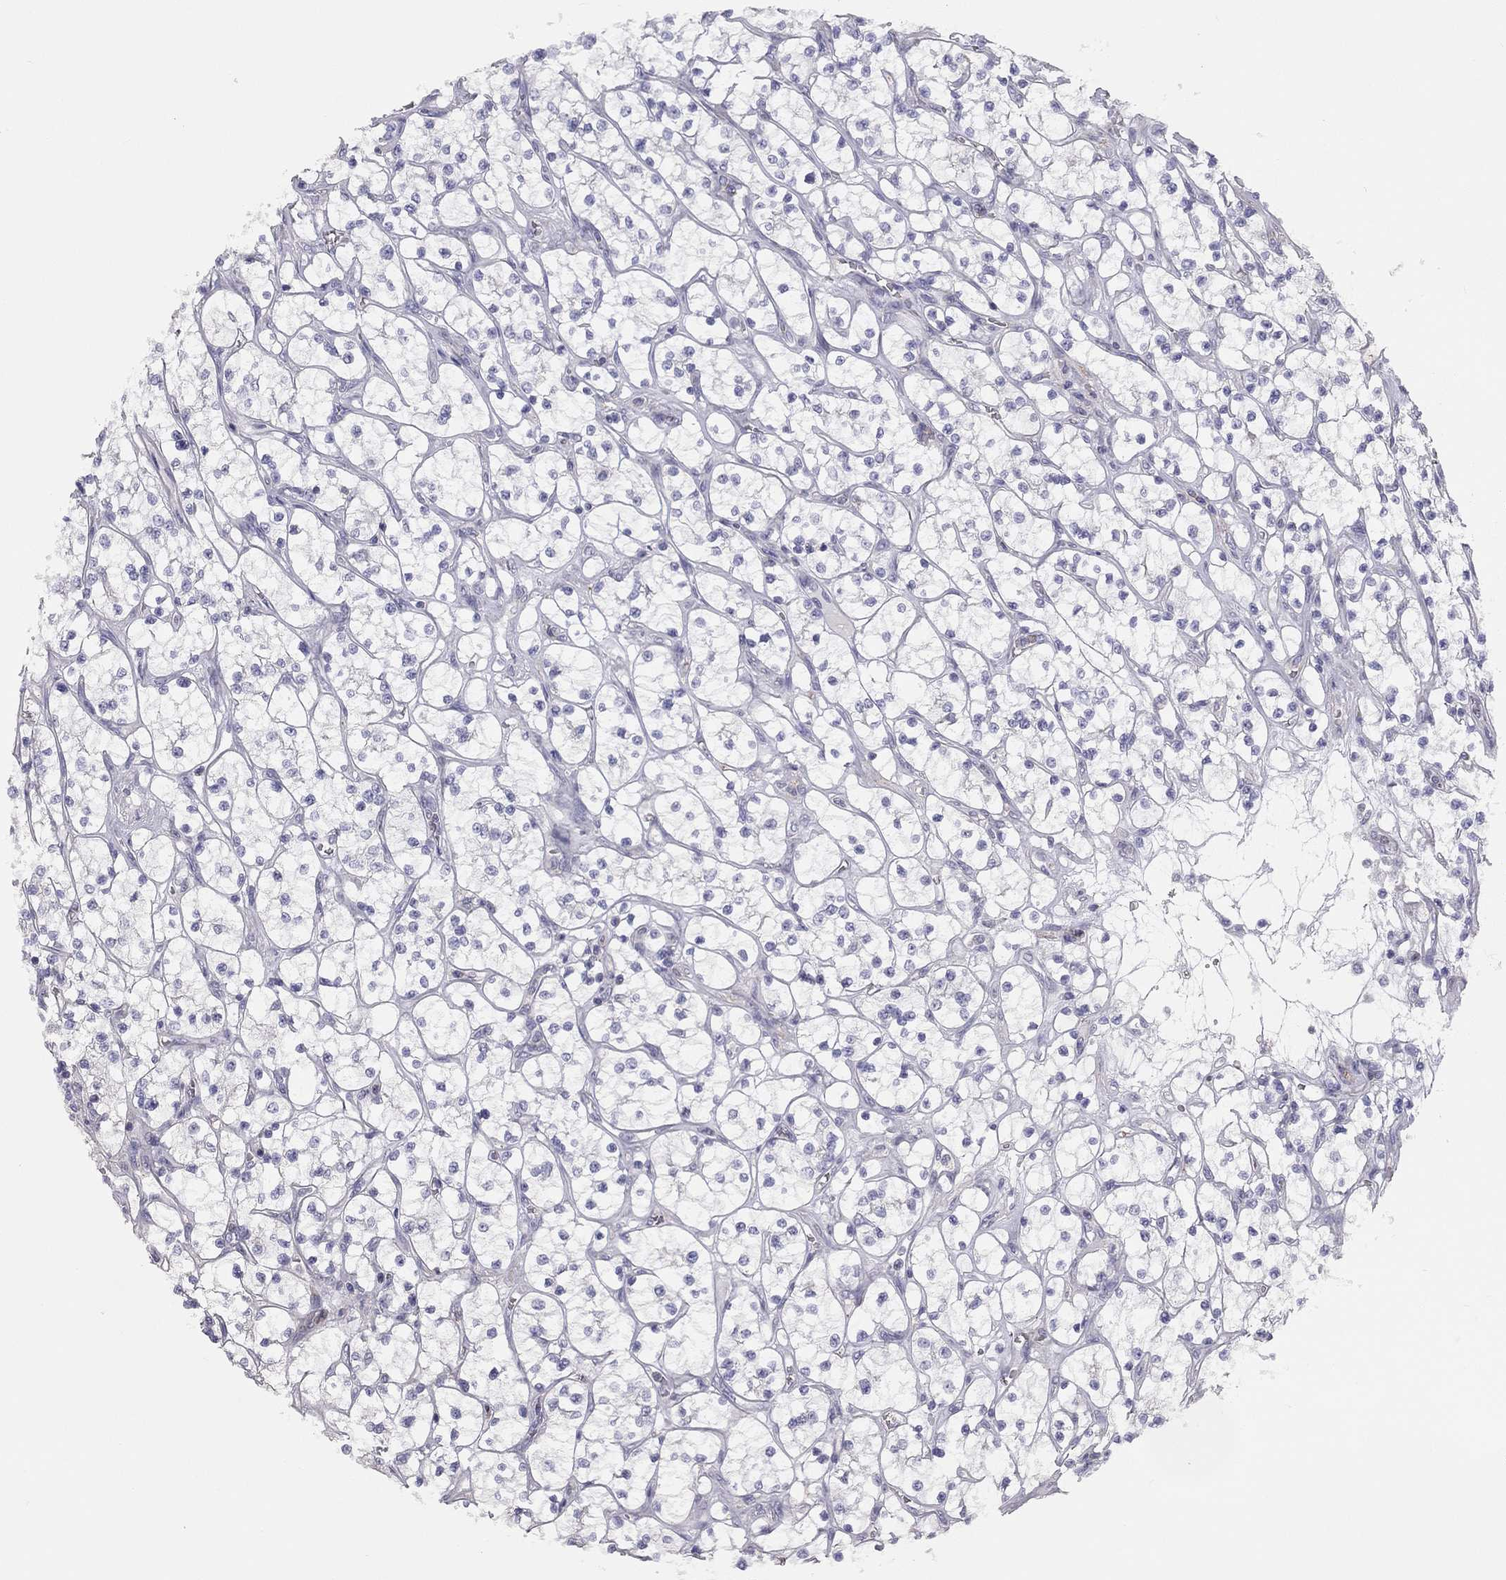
{"staining": {"intensity": "negative", "quantity": "none", "location": "none"}, "tissue": "renal cancer", "cell_type": "Tumor cells", "image_type": "cancer", "snomed": [{"axis": "morphology", "description": "Adenocarcinoma, NOS"}, {"axis": "topography", "description": "Kidney"}], "caption": "The IHC image has no significant positivity in tumor cells of adenocarcinoma (renal) tissue.", "gene": "ADCYAP1", "patient": {"sex": "female", "age": 64}}